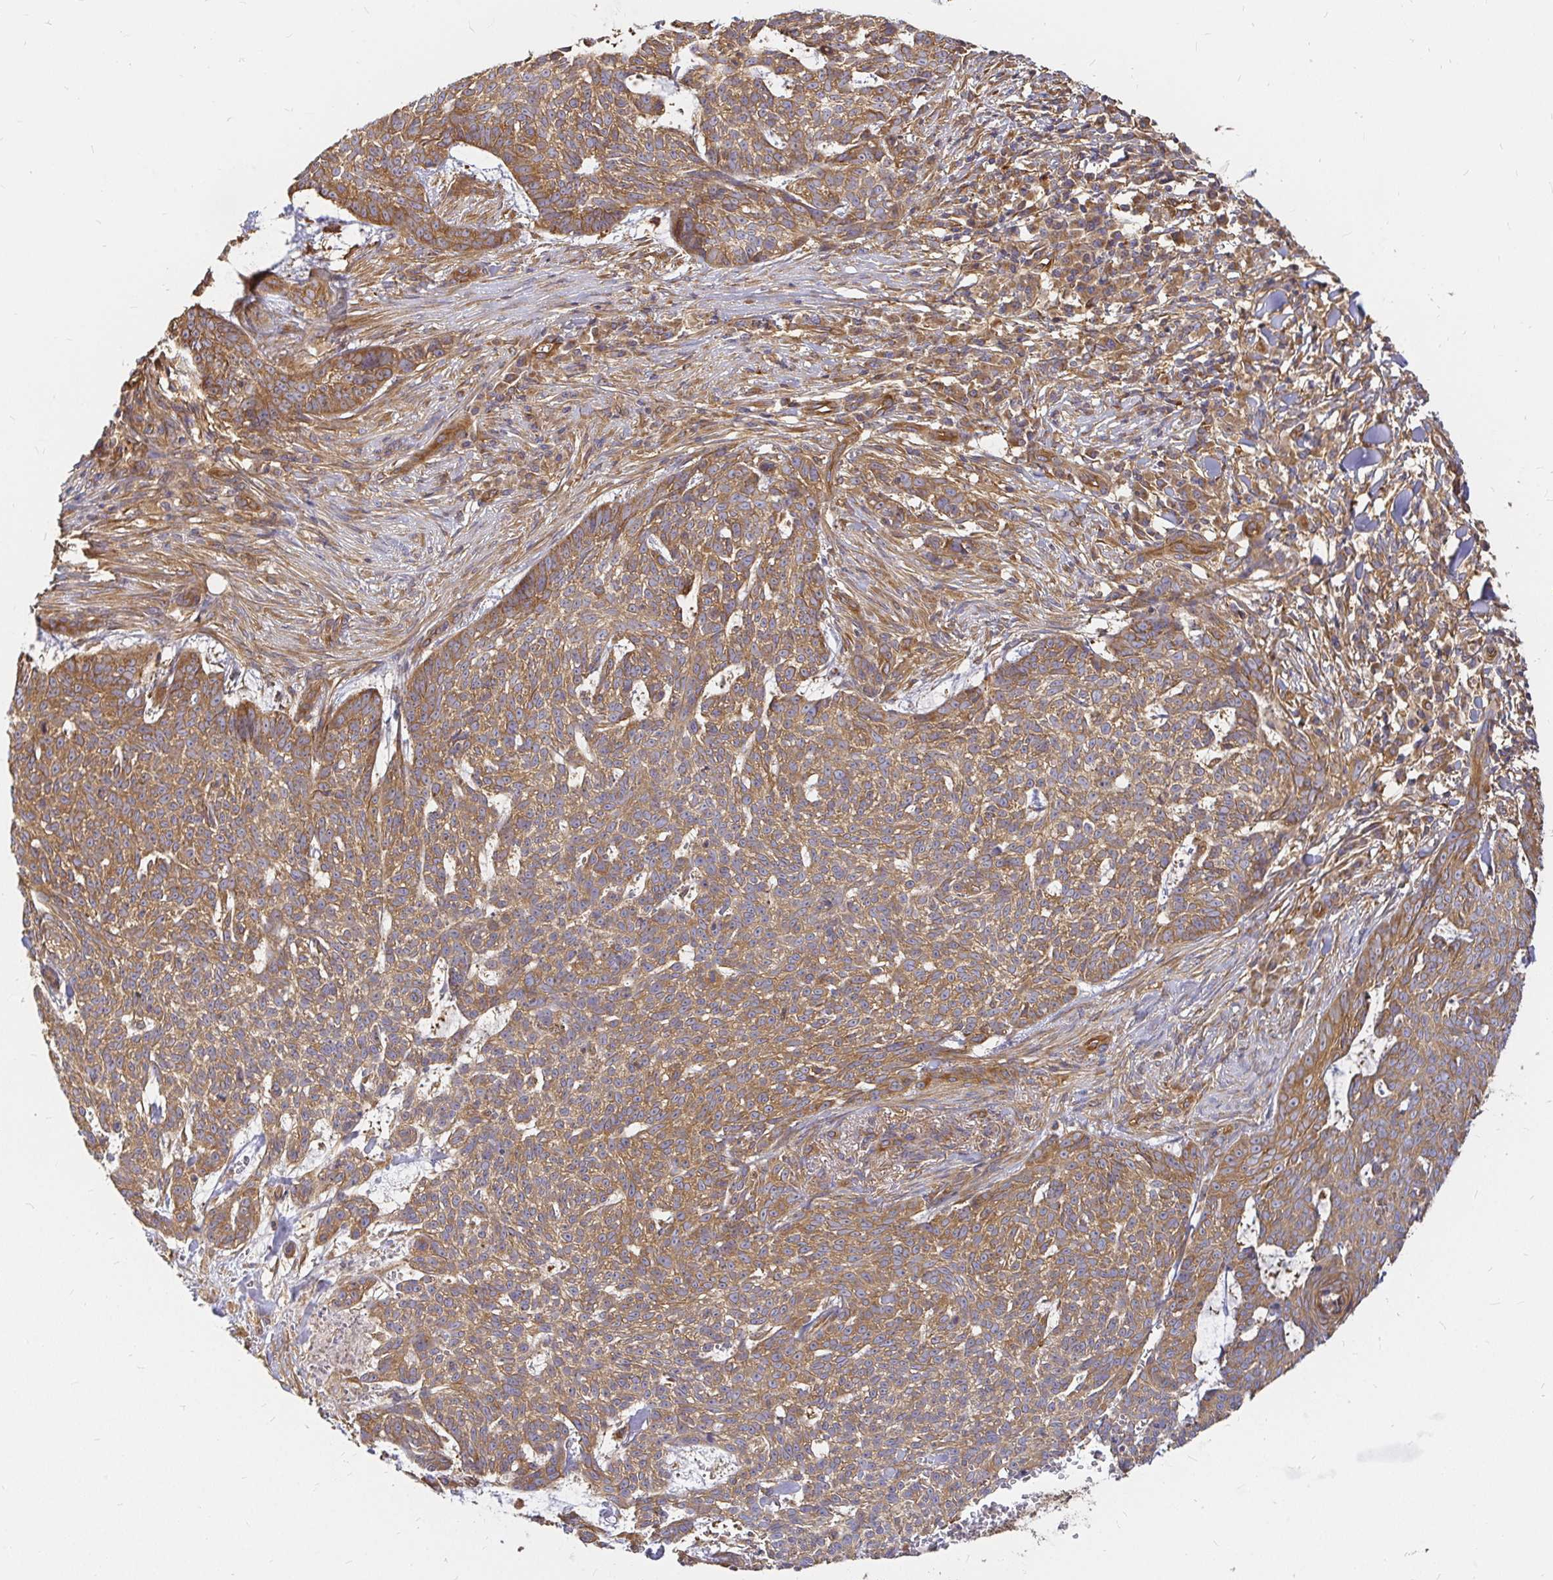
{"staining": {"intensity": "moderate", "quantity": ">75%", "location": "cytoplasmic/membranous"}, "tissue": "skin cancer", "cell_type": "Tumor cells", "image_type": "cancer", "snomed": [{"axis": "morphology", "description": "Basal cell carcinoma"}, {"axis": "topography", "description": "Skin"}], "caption": "About >75% of tumor cells in skin cancer reveal moderate cytoplasmic/membranous protein positivity as visualized by brown immunohistochemical staining.", "gene": "KIF5B", "patient": {"sex": "female", "age": 93}}